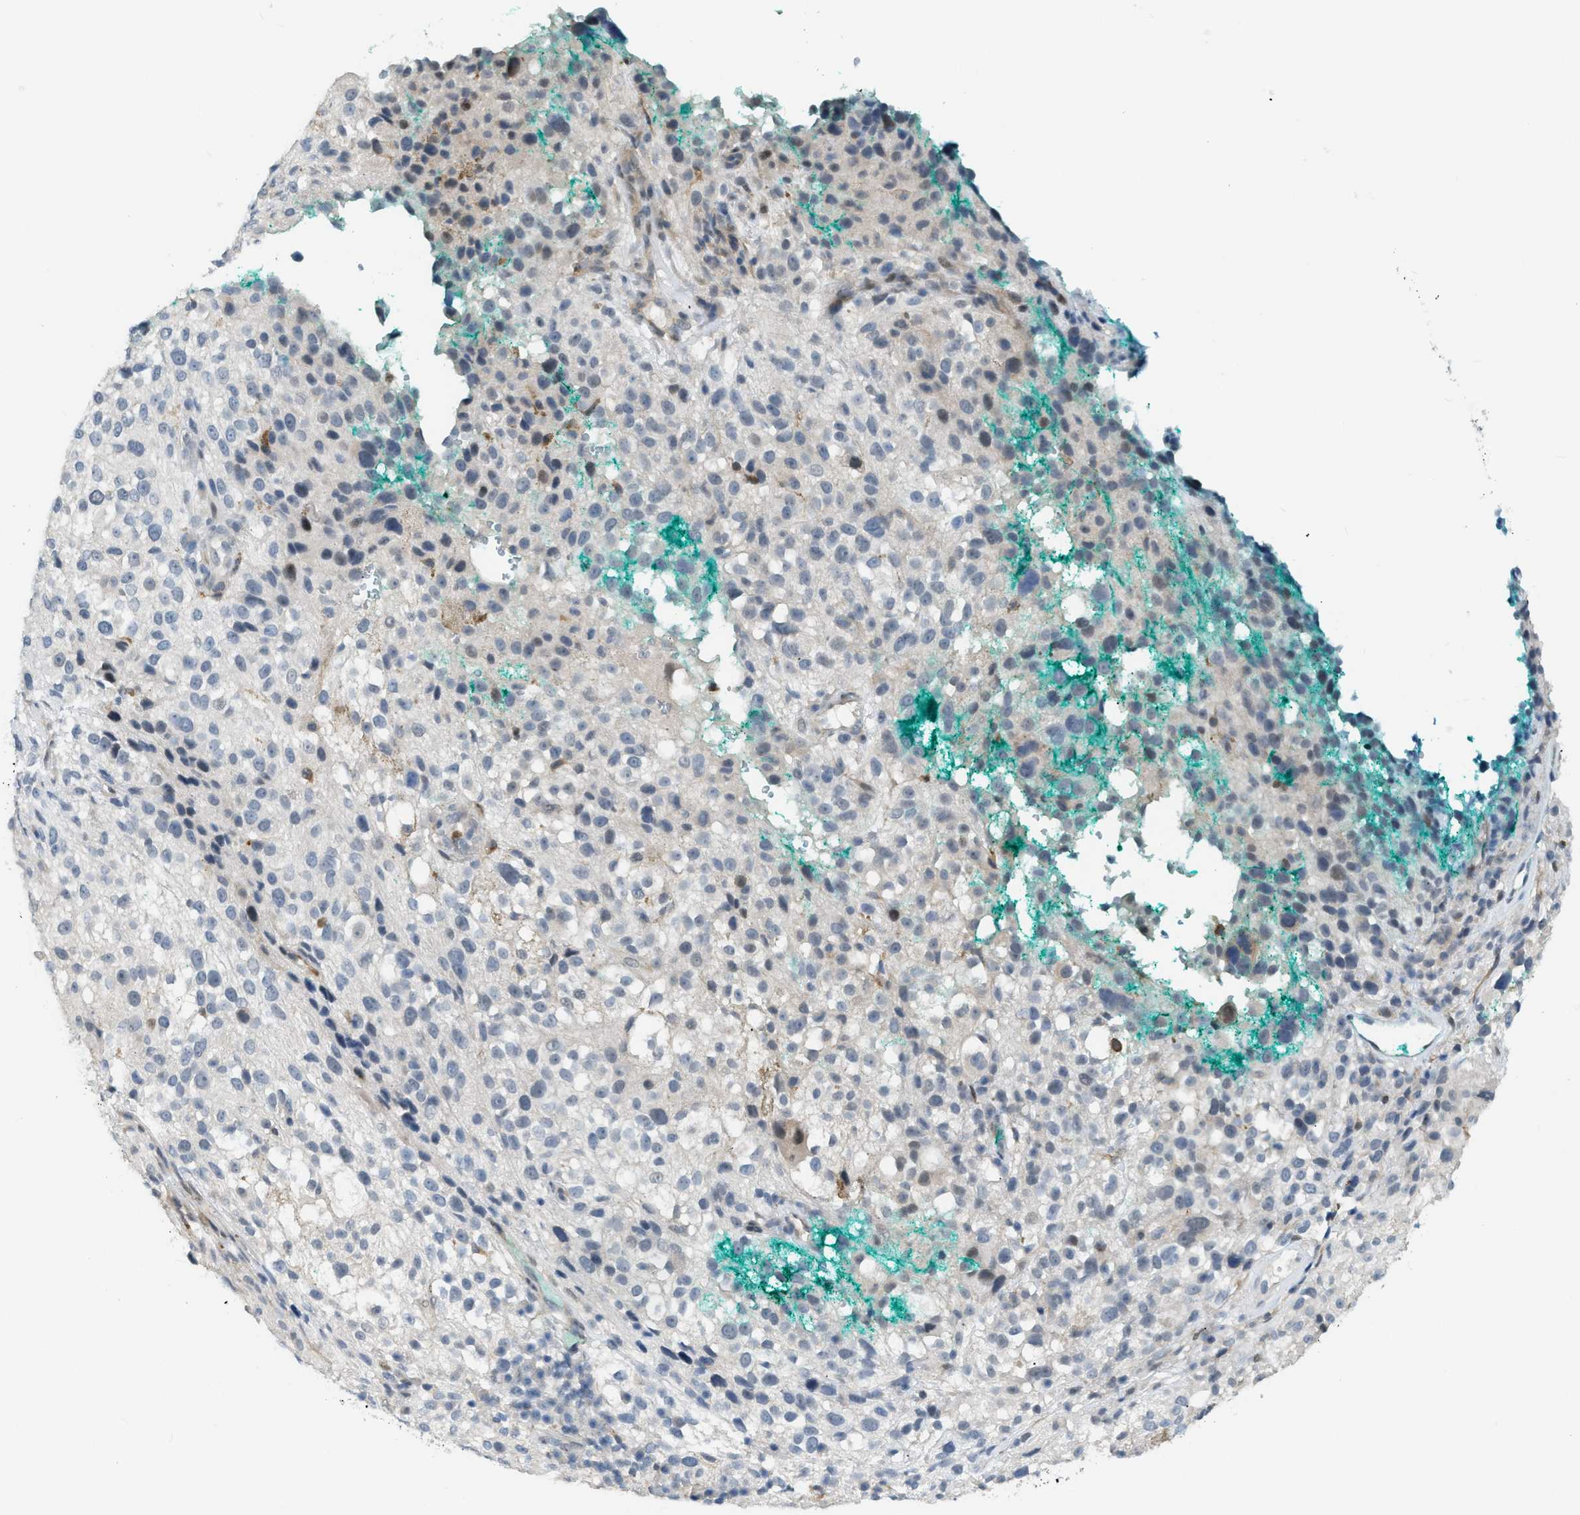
{"staining": {"intensity": "negative", "quantity": "none", "location": "none"}, "tissue": "melanoma", "cell_type": "Tumor cells", "image_type": "cancer", "snomed": [{"axis": "morphology", "description": "Necrosis, NOS"}, {"axis": "morphology", "description": "Malignant melanoma, NOS"}, {"axis": "topography", "description": "Skin"}], "caption": "IHC histopathology image of neoplastic tissue: melanoma stained with DAB displays no significant protein expression in tumor cells. (DAB IHC, high magnification).", "gene": "ZNF408", "patient": {"sex": "female", "age": 87}}